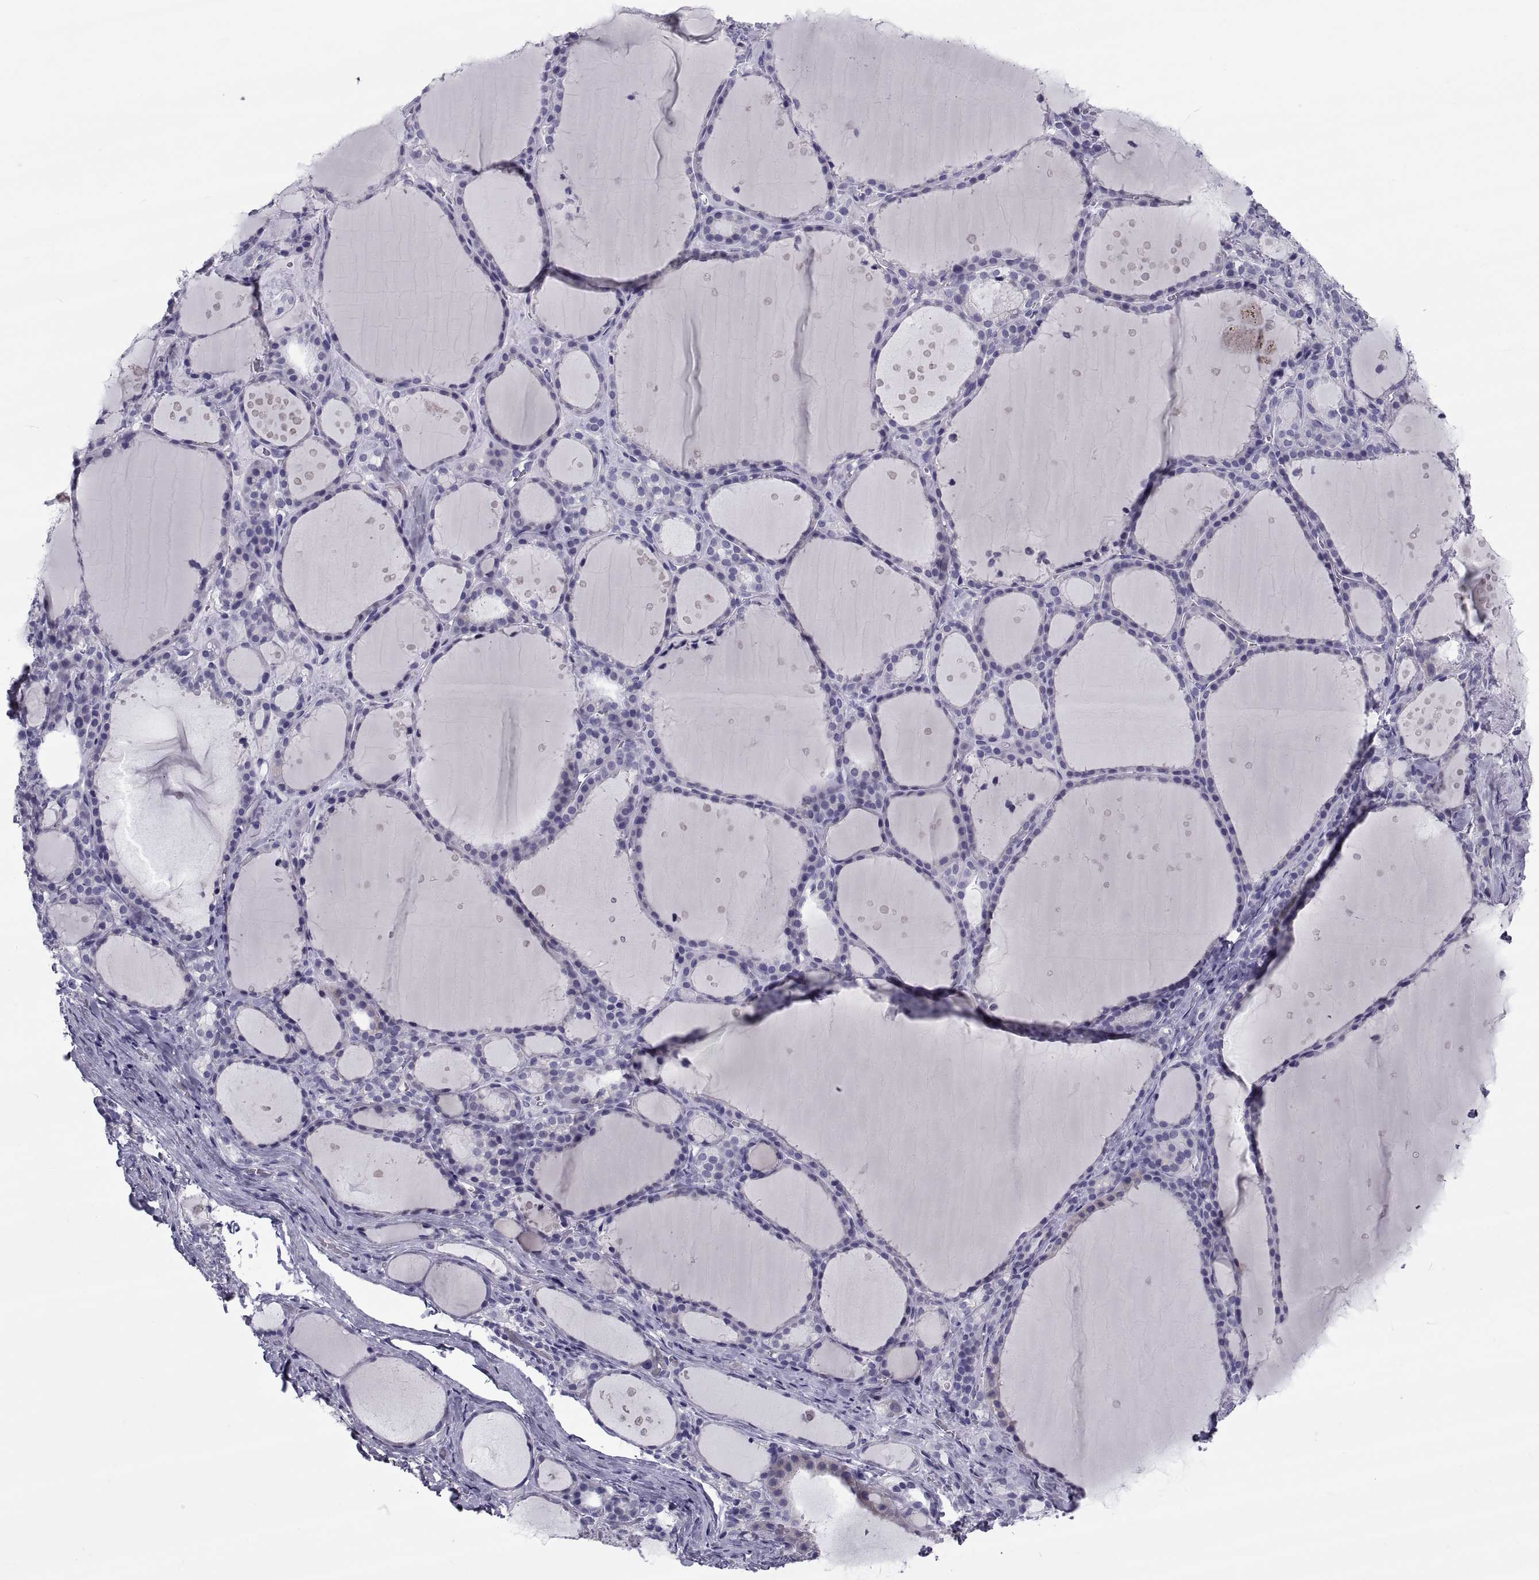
{"staining": {"intensity": "negative", "quantity": "none", "location": "none"}, "tissue": "thyroid gland", "cell_type": "Glandular cells", "image_type": "normal", "snomed": [{"axis": "morphology", "description": "Normal tissue, NOS"}, {"axis": "topography", "description": "Thyroid gland"}], "caption": "Immunohistochemistry histopathology image of unremarkable thyroid gland stained for a protein (brown), which shows no expression in glandular cells.", "gene": "NPTX2", "patient": {"sex": "male", "age": 68}}